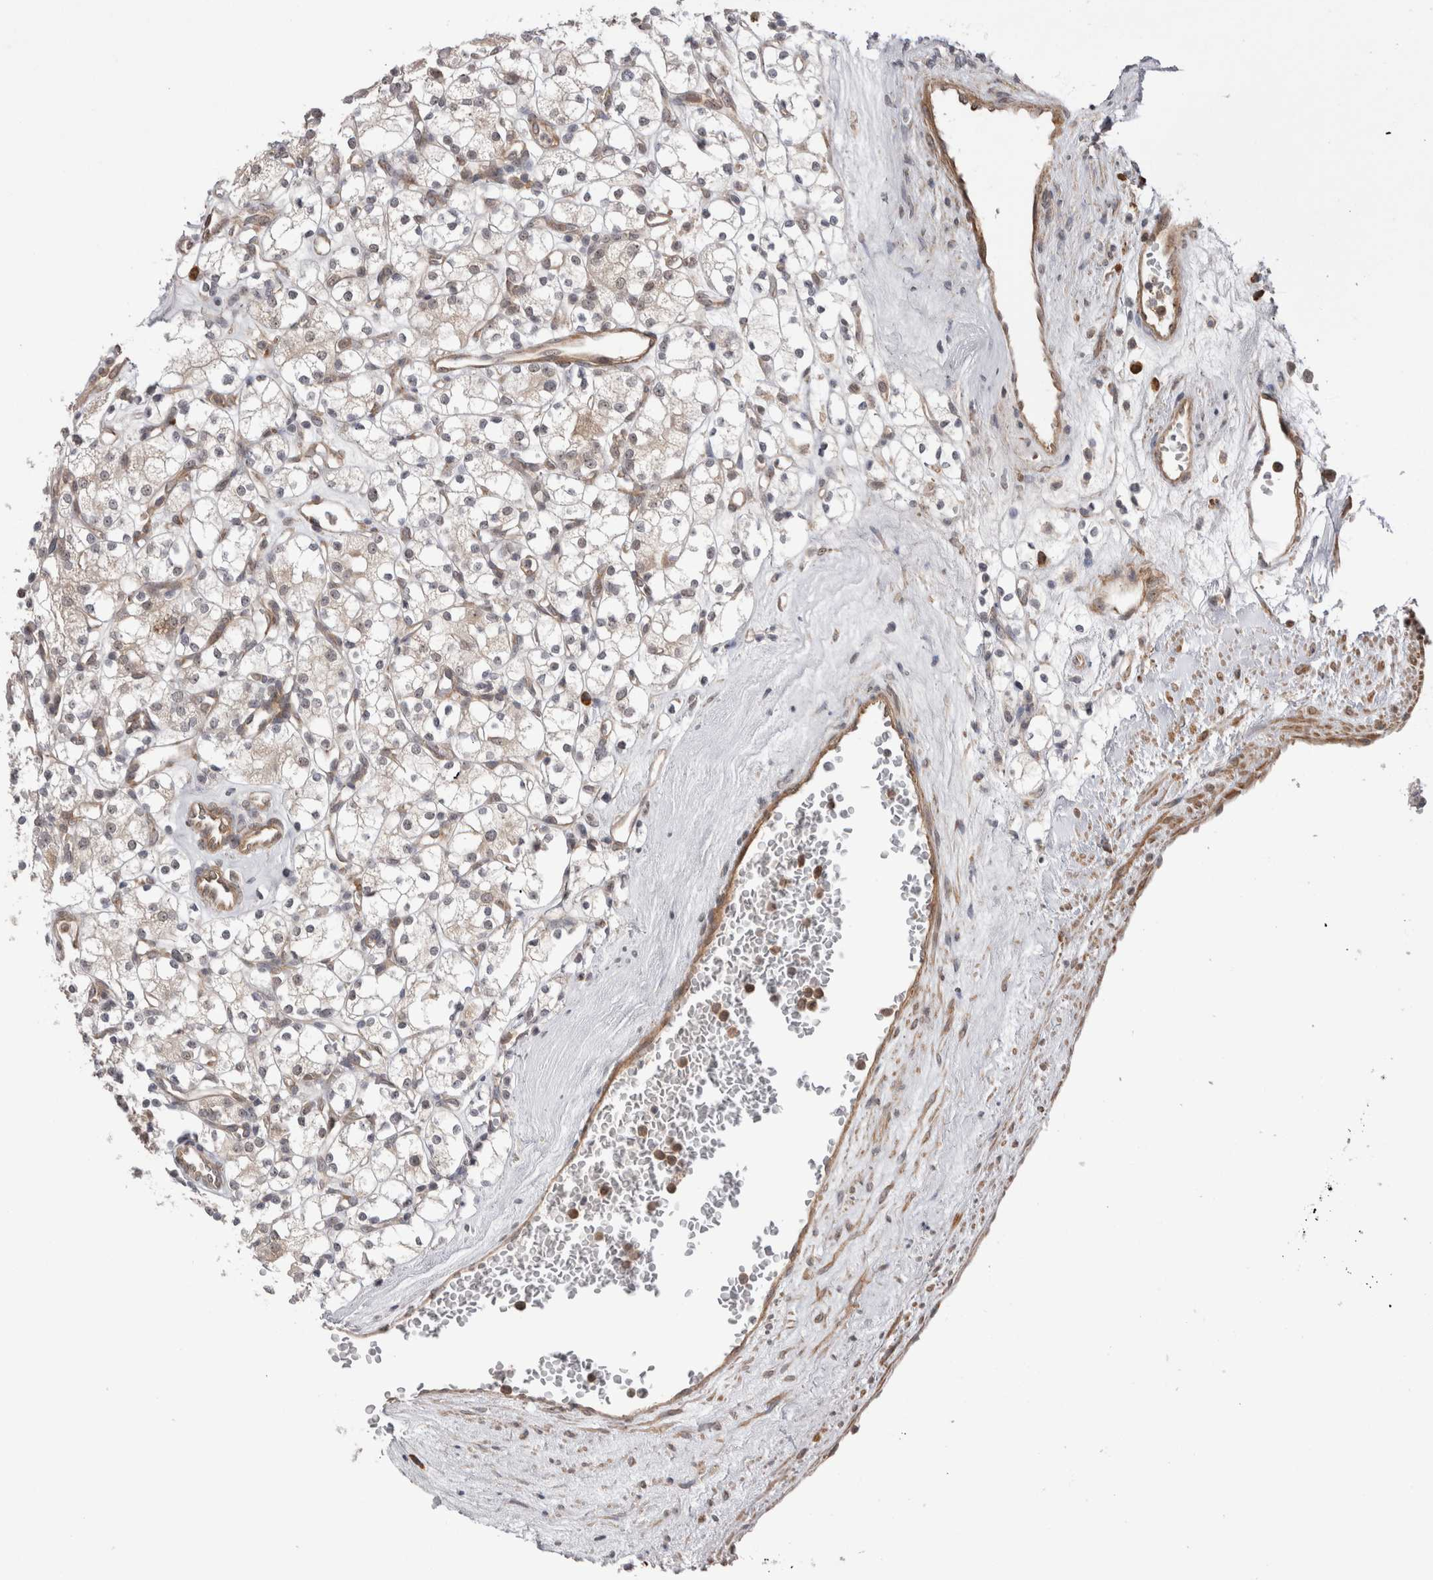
{"staining": {"intensity": "weak", "quantity": "25%-75%", "location": "cytoplasmic/membranous,nuclear"}, "tissue": "renal cancer", "cell_type": "Tumor cells", "image_type": "cancer", "snomed": [{"axis": "morphology", "description": "Adenocarcinoma, NOS"}, {"axis": "topography", "description": "Kidney"}], "caption": "The image exhibits immunohistochemical staining of renal cancer (adenocarcinoma). There is weak cytoplasmic/membranous and nuclear staining is present in about 25%-75% of tumor cells. (IHC, brightfield microscopy, high magnification).", "gene": "EXOSC4", "patient": {"sex": "male", "age": 77}}